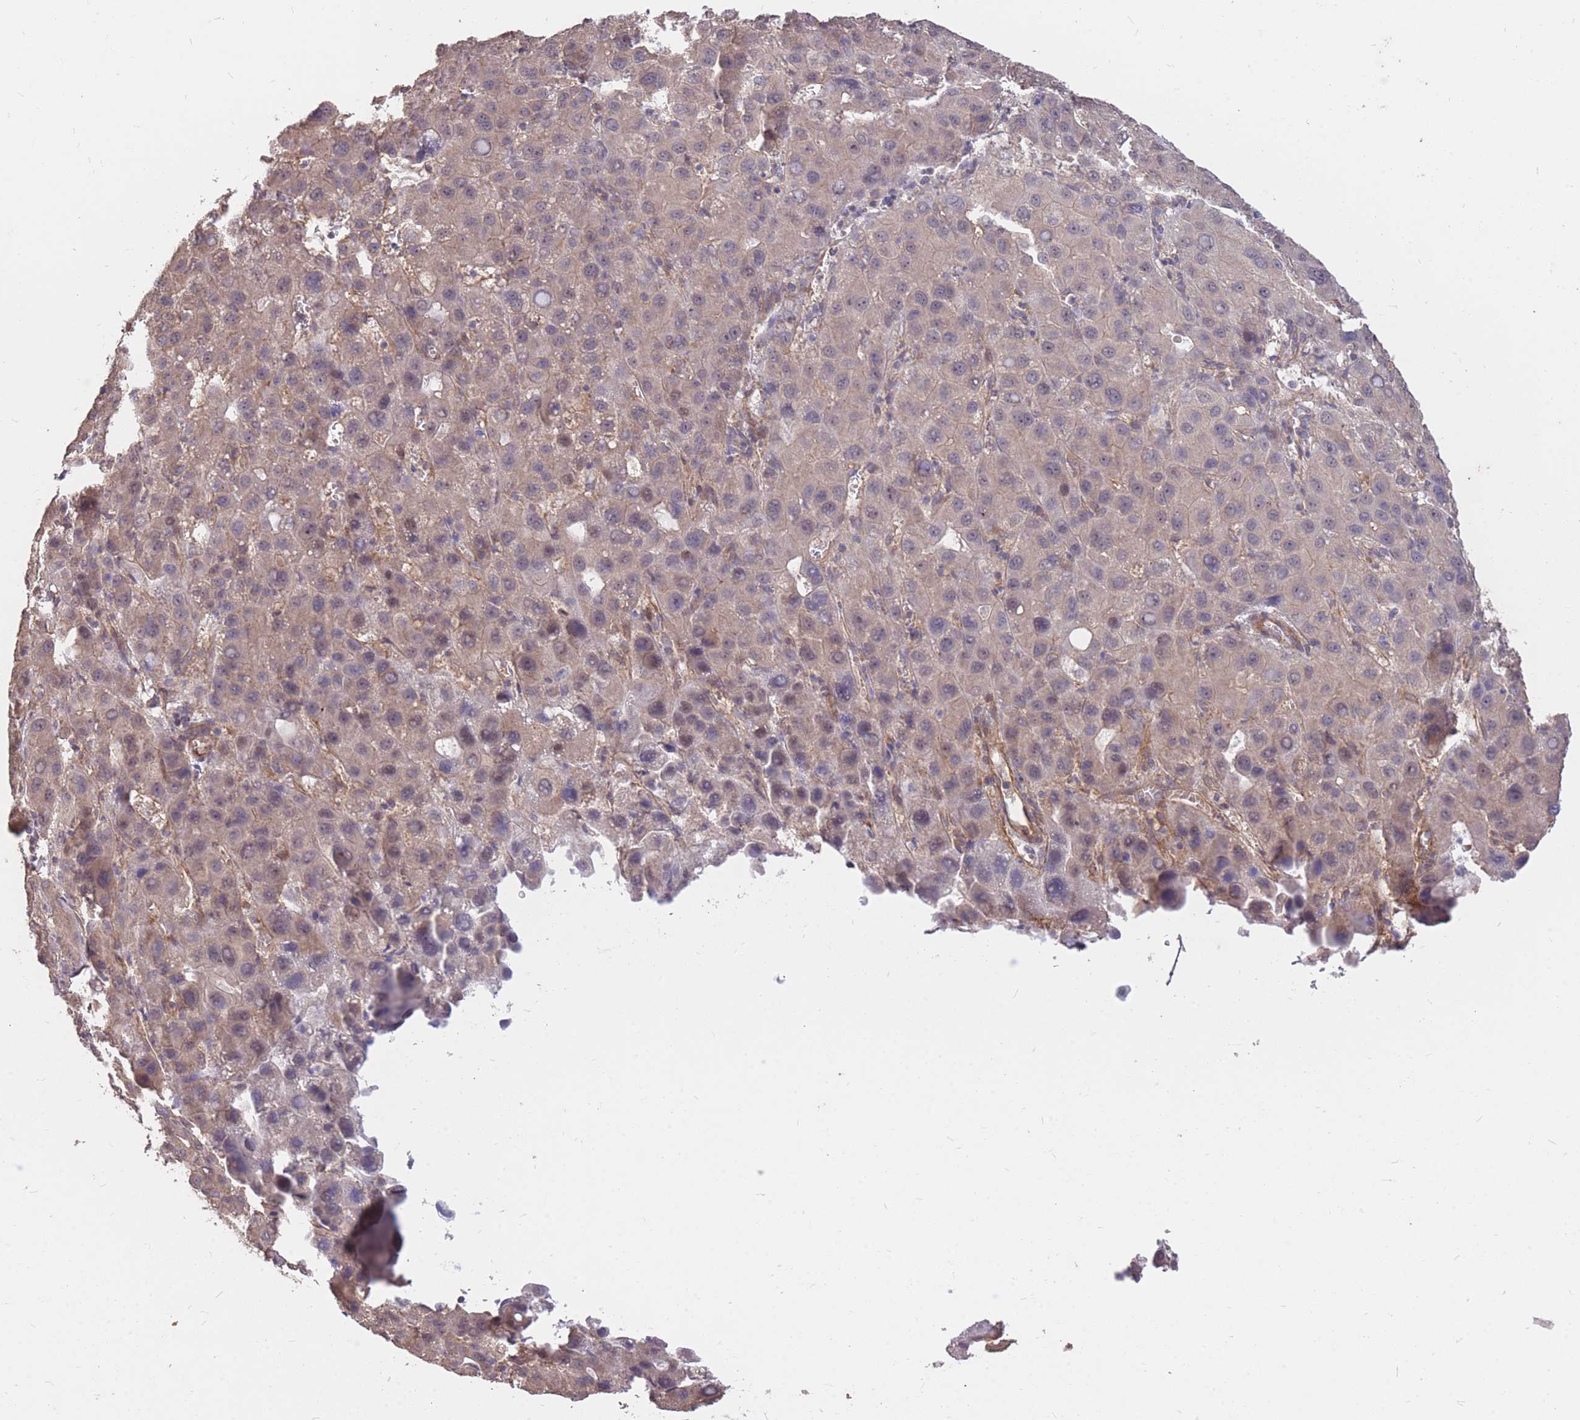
{"staining": {"intensity": "weak", "quantity": "<25%", "location": "nuclear"}, "tissue": "liver cancer", "cell_type": "Tumor cells", "image_type": "cancer", "snomed": [{"axis": "morphology", "description": "Carcinoma, Hepatocellular, NOS"}, {"axis": "topography", "description": "Liver"}], "caption": "An IHC micrograph of liver cancer is shown. There is no staining in tumor cells of liver cancer.", "gene": "DYNC1LI2", "patient": {"sex": "male", "age": 55}}